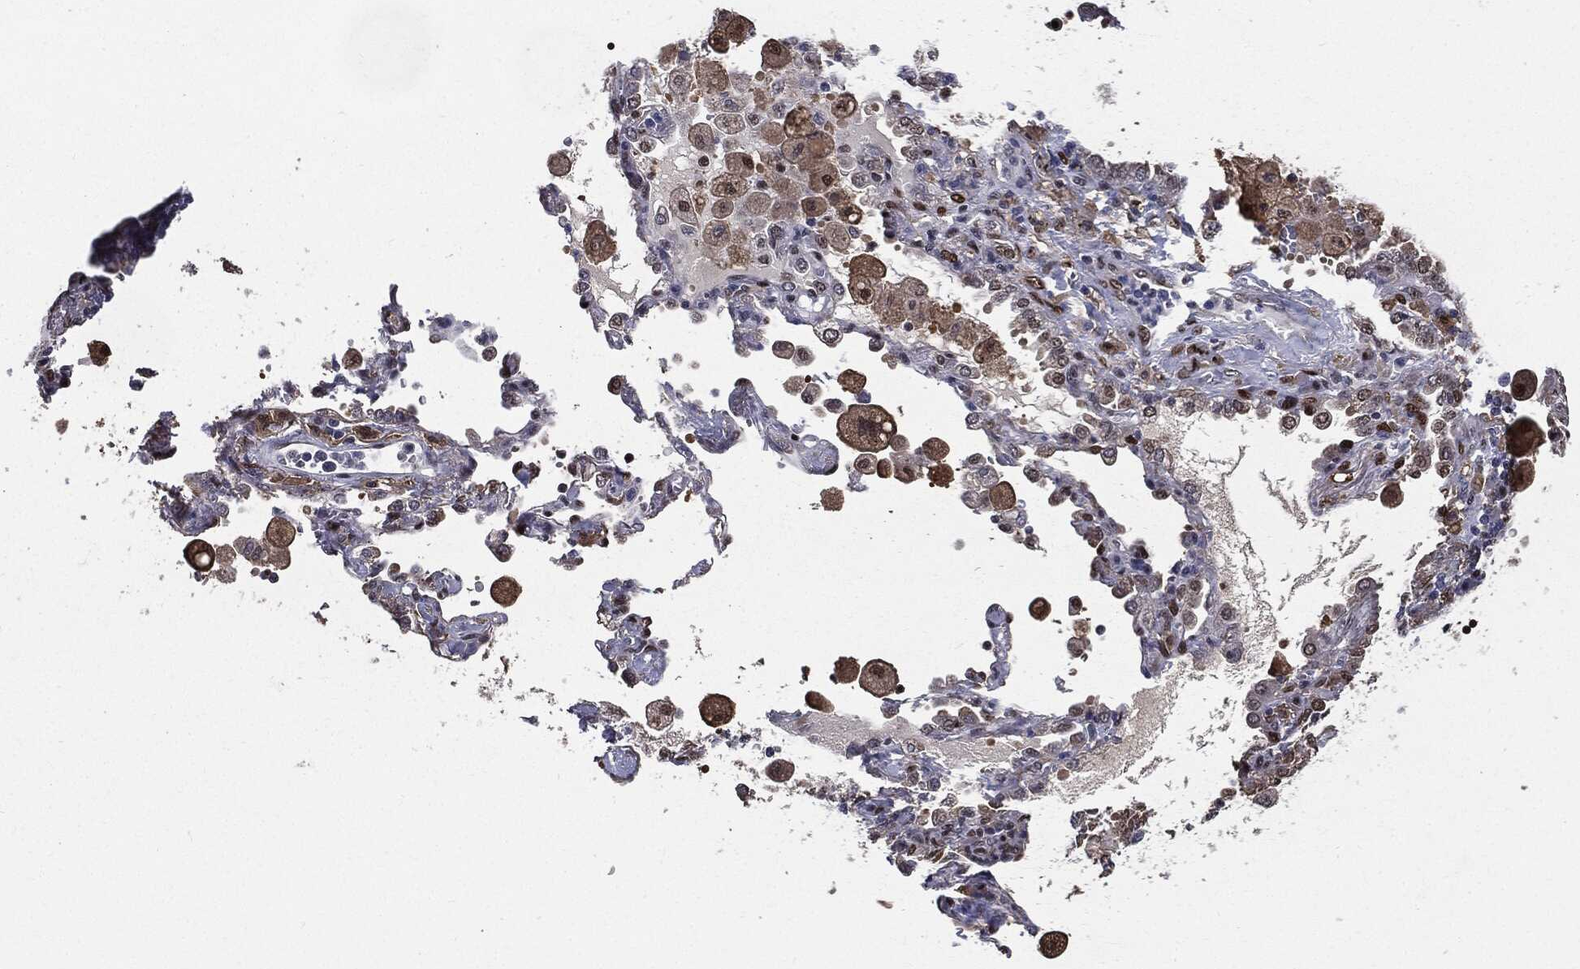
{"staining": {"intensity": "strong", "quantity": "25%-75%", "location": "cytoplasmic/membranous,nuclear"}, "tissue": "lung cancer", "cell_type": "Tumor cells", "image_type": "cancer", "snomed": [{"axis": "morphology", "description": "Adenocarcinoma, NOS"}, {"axis": "topography", "description": "Lung"}], "caption": "An IHC histopathology image of tumor tissue is shown. Protein staining in brown shows strong cytoplasmic/membranous and nuclear positivity in lung cancer within tumor cells. (Stains: DAB in brown, nuclei in blue, Microscopy: brightfield microscopy at high magnification).", "gene": "JUN", "patient": {"sex": "female", "age": 61}}